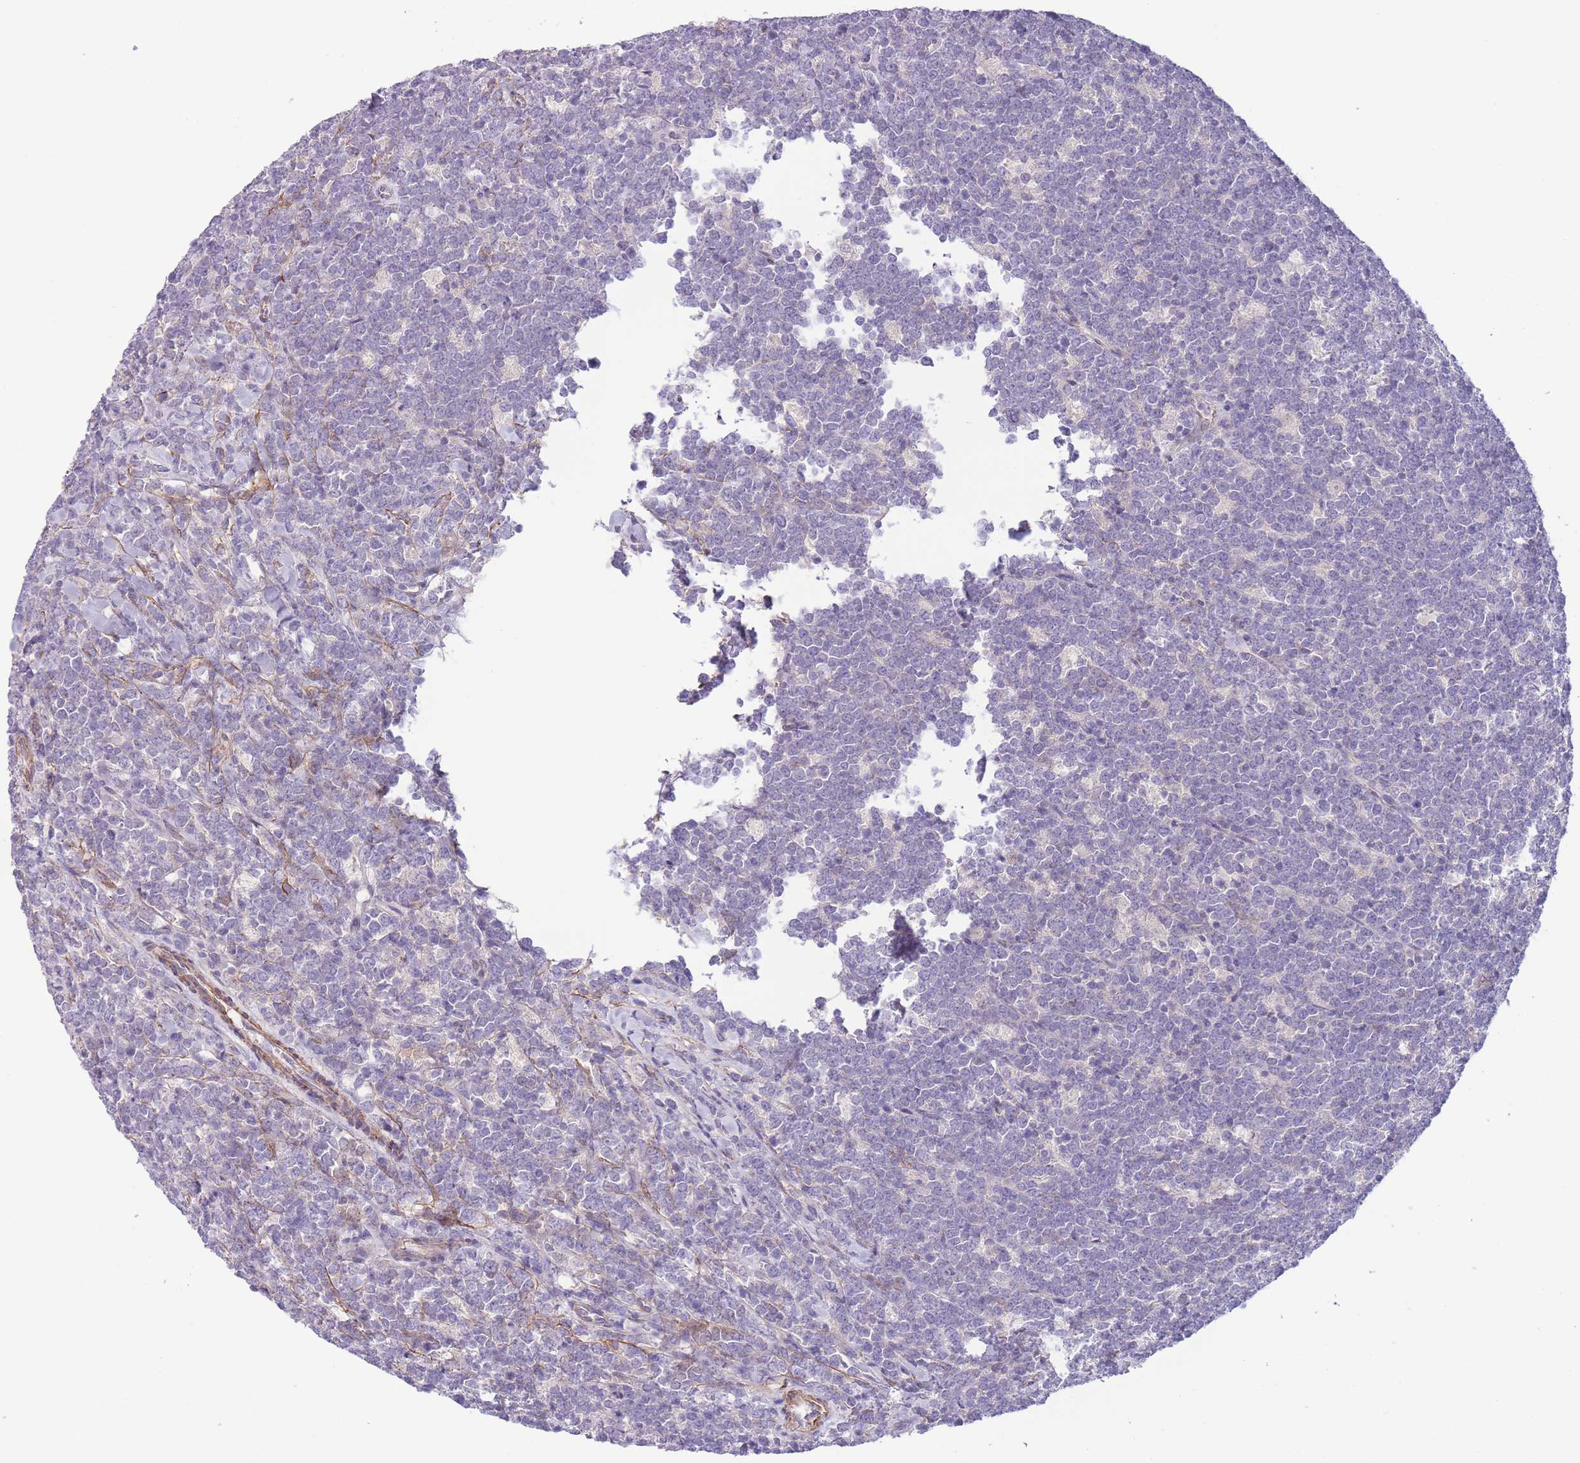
{"staining": {"intensity": "negative", "quantity": "none", "location": "none"}, "tissue": "lymphoma", "cell_type": "Tumor cells", "image_type": "cancer", "snomed": [{"axis": "morphology", "description": "Malignant lymphoma, non-Hodgkin's type, High grade"}, {"axis": "topography", "description": "Small intestine"}], "caption": "Protein analysis of high-grade malignant lymphoma, non-Hodgkin's type reveals no significant expression in tumor cells.", "gene": "FAM124A", "patient": {"sex": "male", "age": 8}}